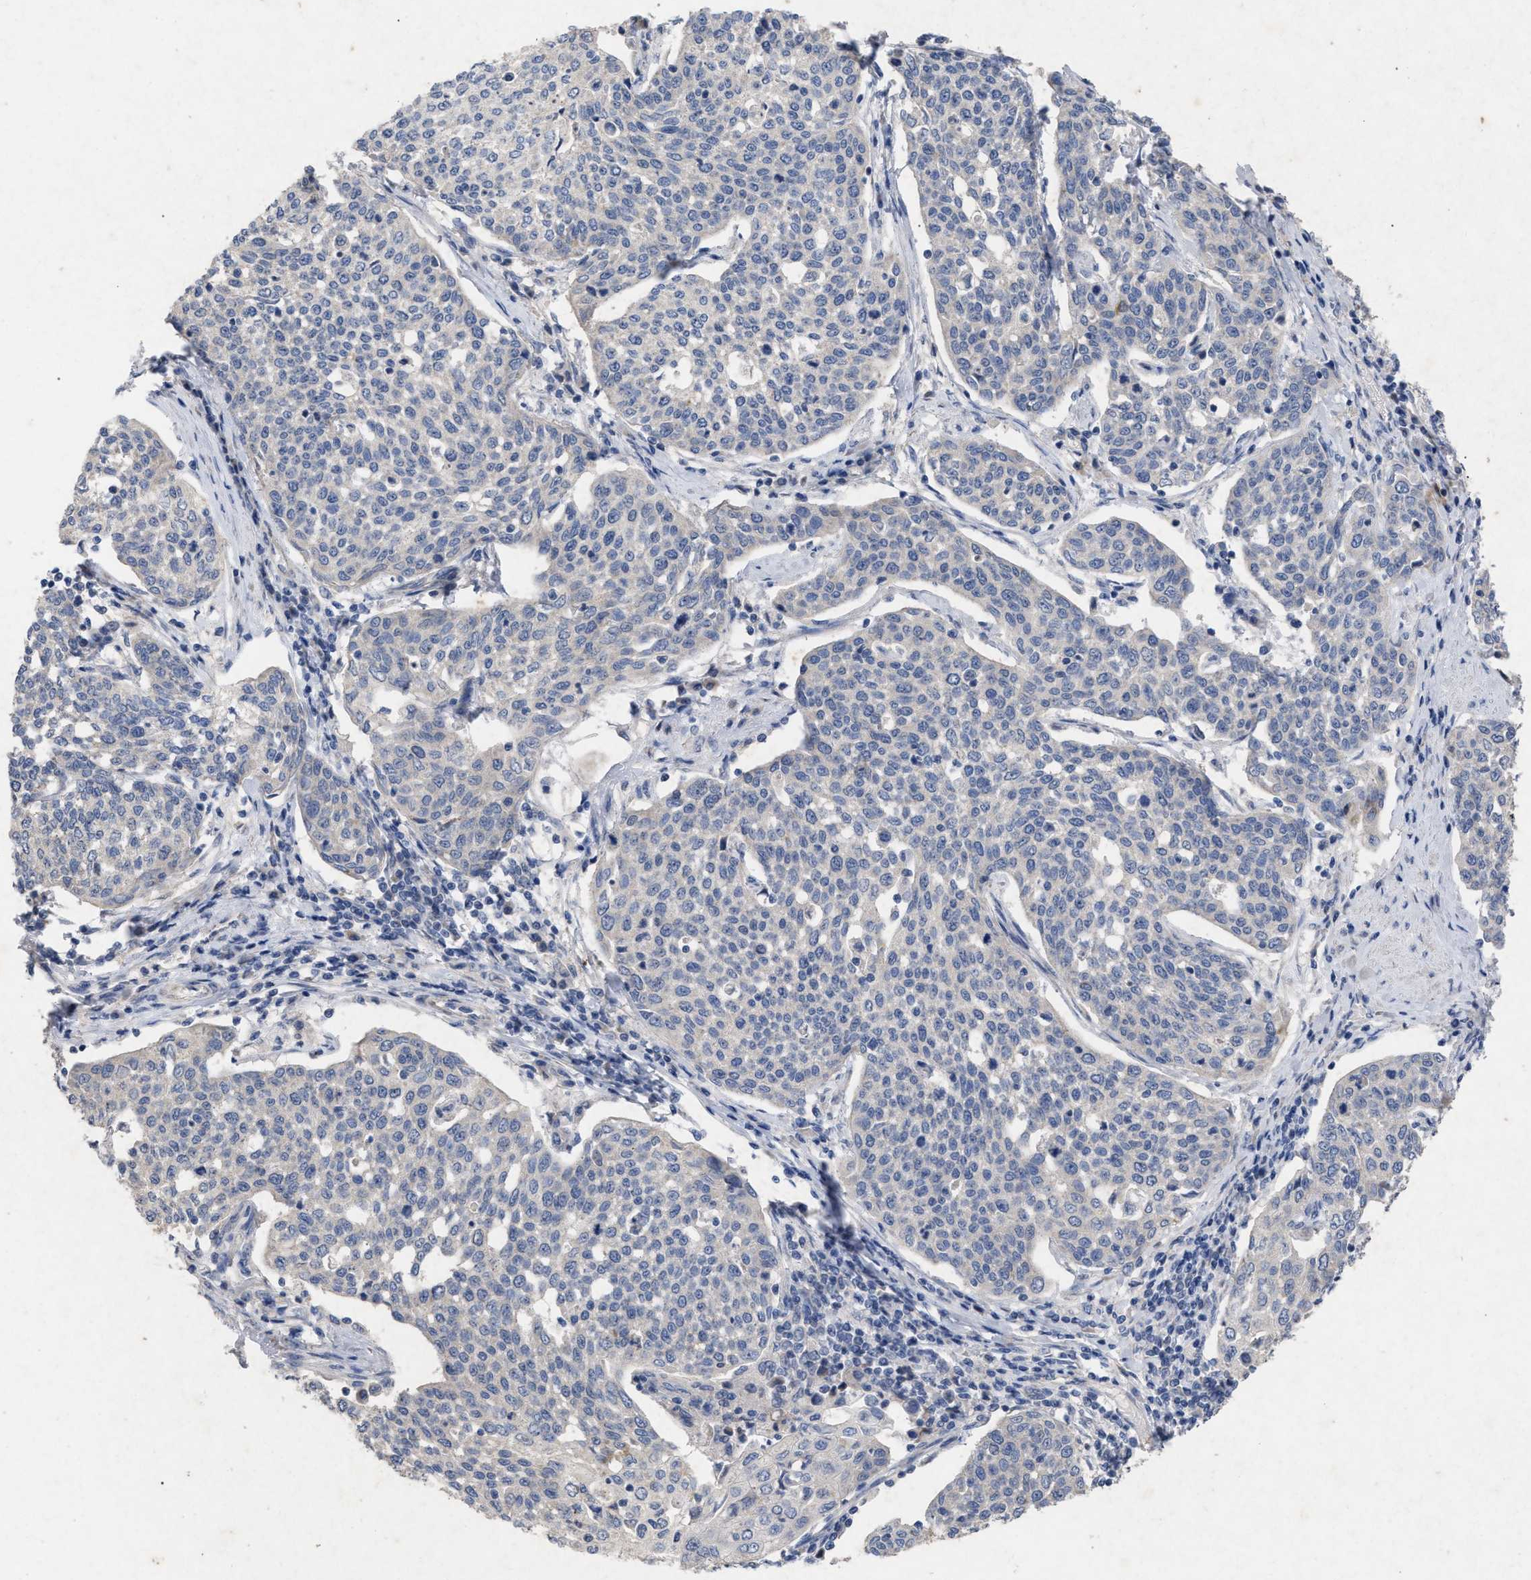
{"staining": {"intensity": "negative", "quantity": "none", "location": "none"}, "tissue": "cervical cancer", "cell_type": "Tumor cells", "image_type": "cancer", "snomed": [{"axis": "morphology", "description": "Squamous cell carcinoma, NOS"}, {"axis": "topography", "description": "Cervix"}], "caption": "This is a image of immunohistochemistry staining of cervical squamous cell carcinoma, which shows no staining in tumor cells.", "gene": "VIP", "patient": {"sex": "female", "age": 34}}